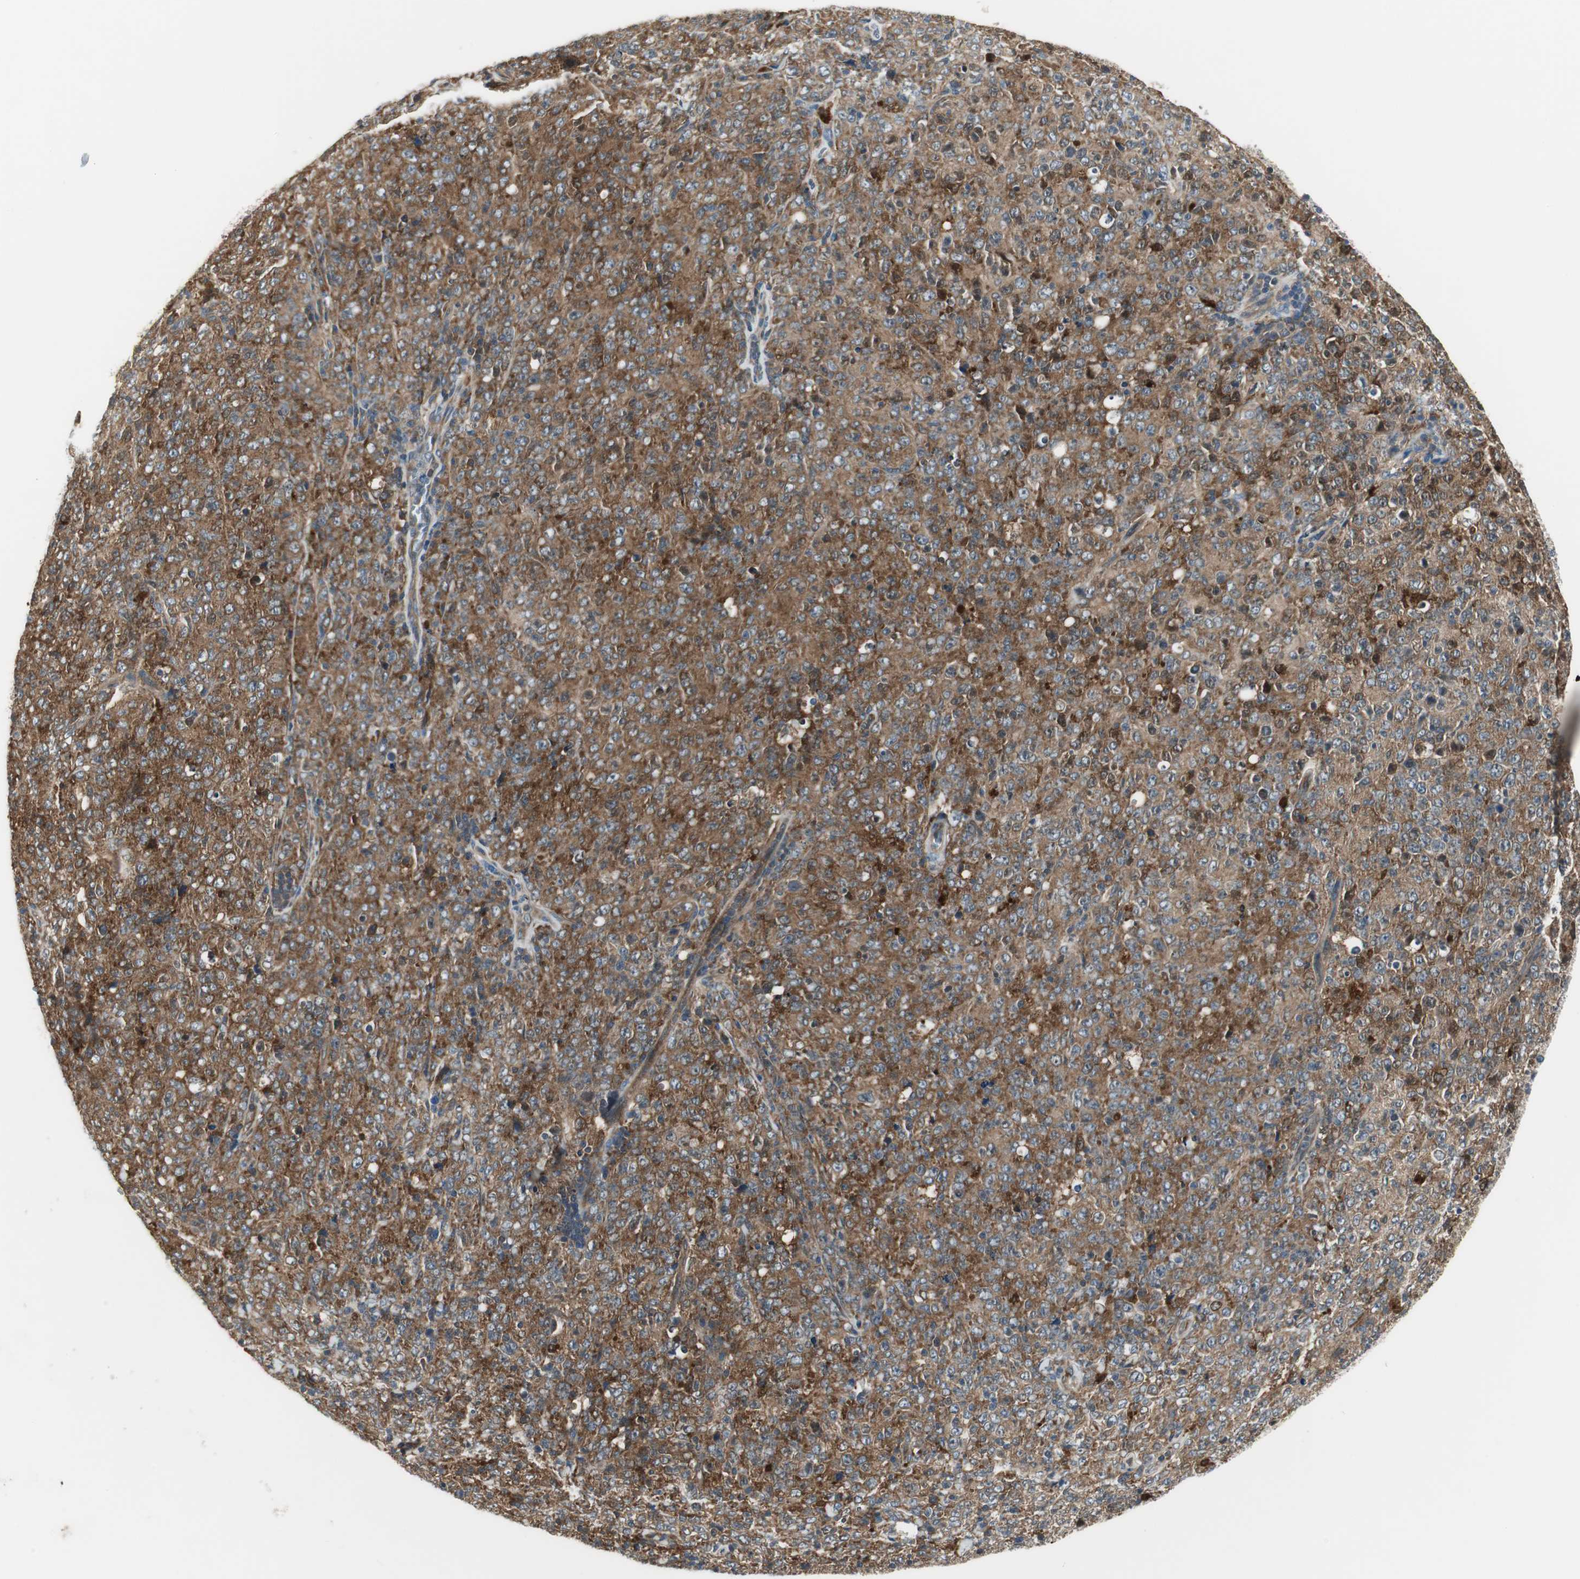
{"staining": {"intensity": "strong", "quantity": ">75%", "location": "cytoplasmic/membranous"}, "tissue": "lymphoma", "cell_type": "Tumor cells", "image_type": "cancer", "snomed": [{"axis": "morphology", "description": "Malignant lymphoma, non-Hodgkin's type, High grade"}, {"axis": "topography", "description": "Tonsil"}], "caption": "Lymphoma stained with a protein marker reveals strong staining in tumor cells.", "gene": "NCK1", "patient": {"sex": "female", "age": 36}}